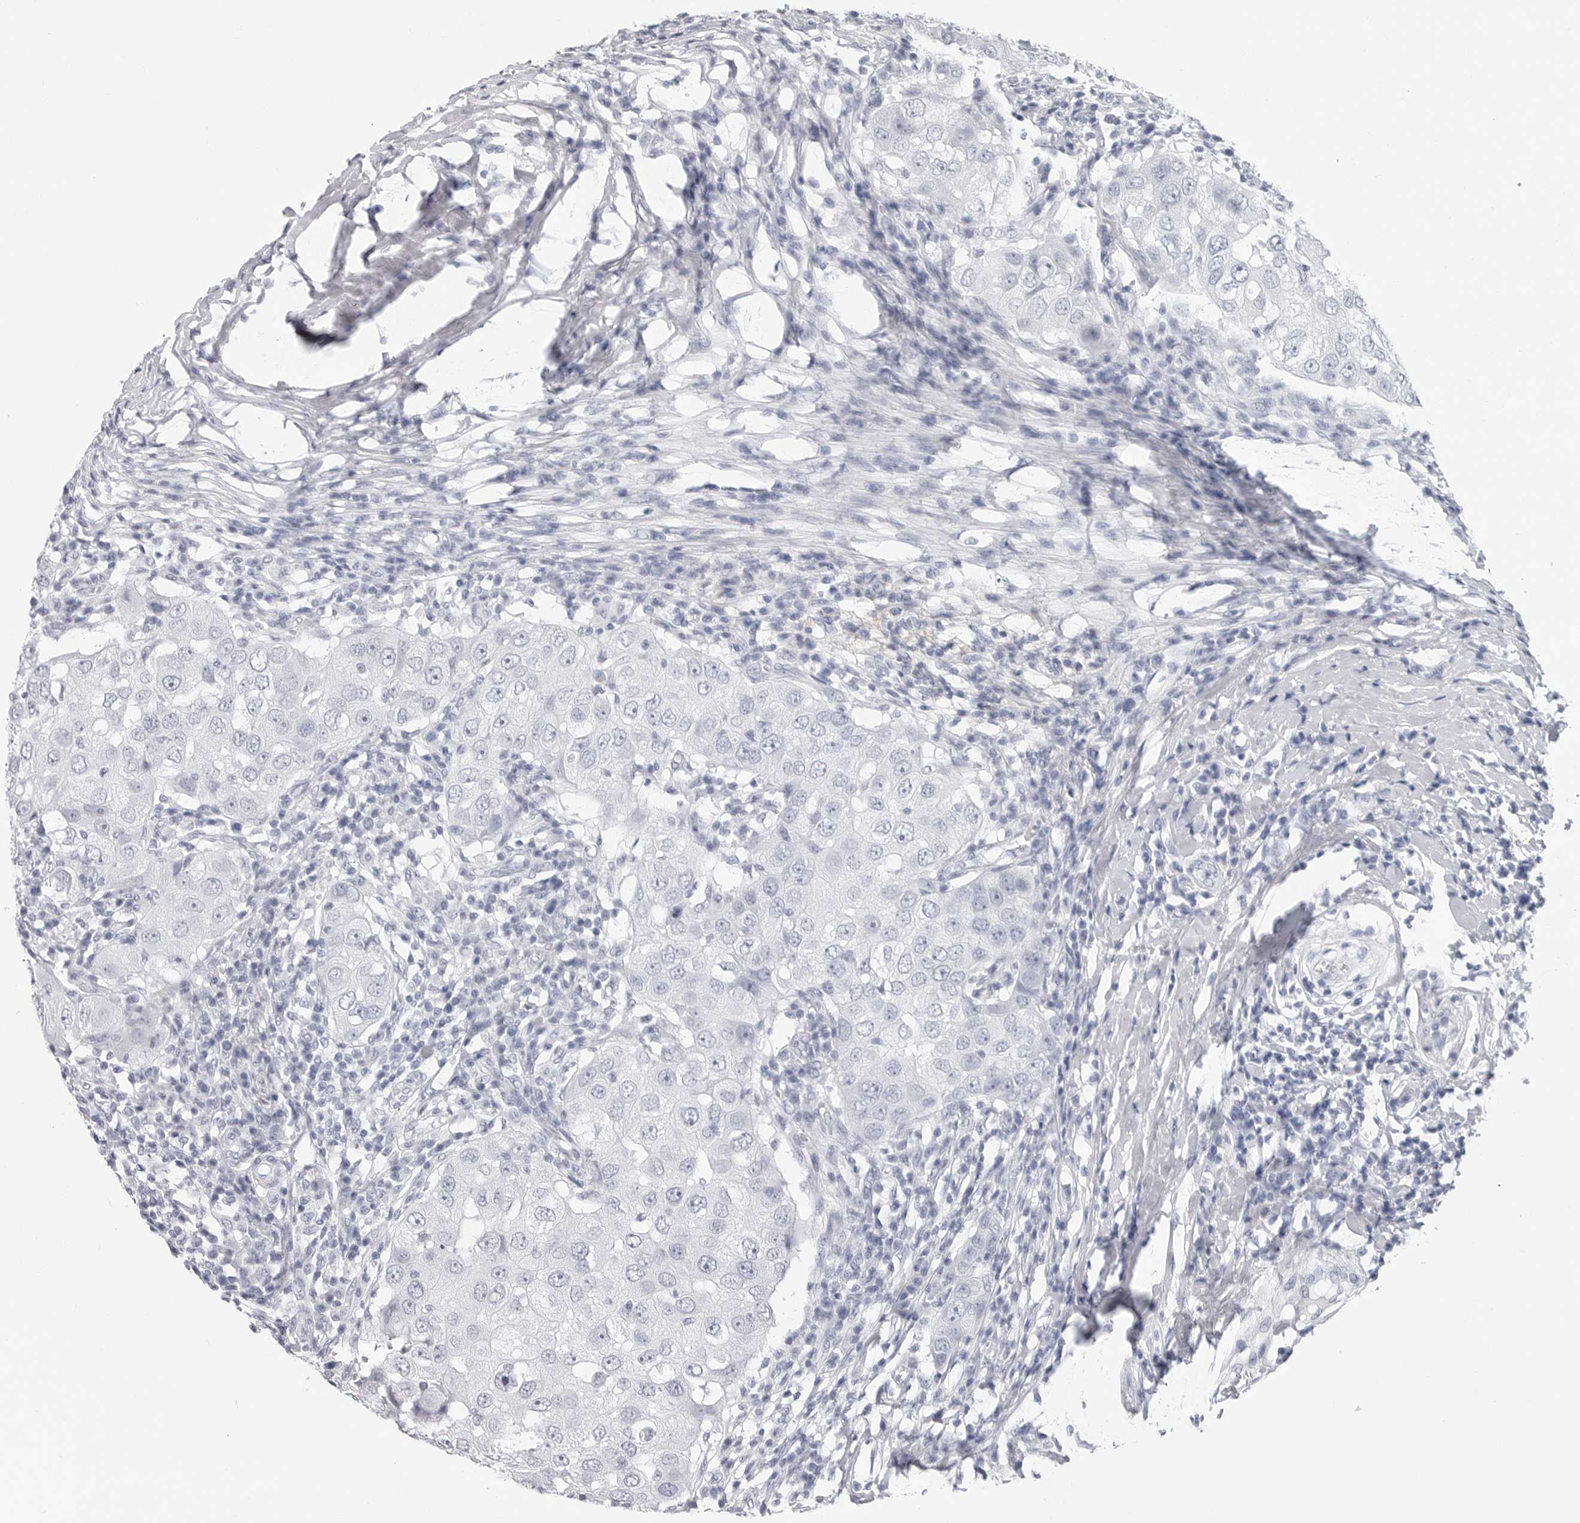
{"staining": {"intensity": "negative", "quantity": "none", "location": "none"}, "tissue": "breast cancer", "cell_type": "Tumor cells", "image_type": "cancer", "snomed": [{"axis": "morphology", "description": "Duct carcinoma"}, {"axis": "topography", "description": "Breast"}], "caption": "This photomicrograph is of breast invasive ductal carcinoma stained with immunohistochemistry (IHC) to label a protein in brown with the nuclei are counter-stained blue. There is no expression in tumor cells.", "gene": "CSH1", "patient": {"sex": "female", "age": 27}}